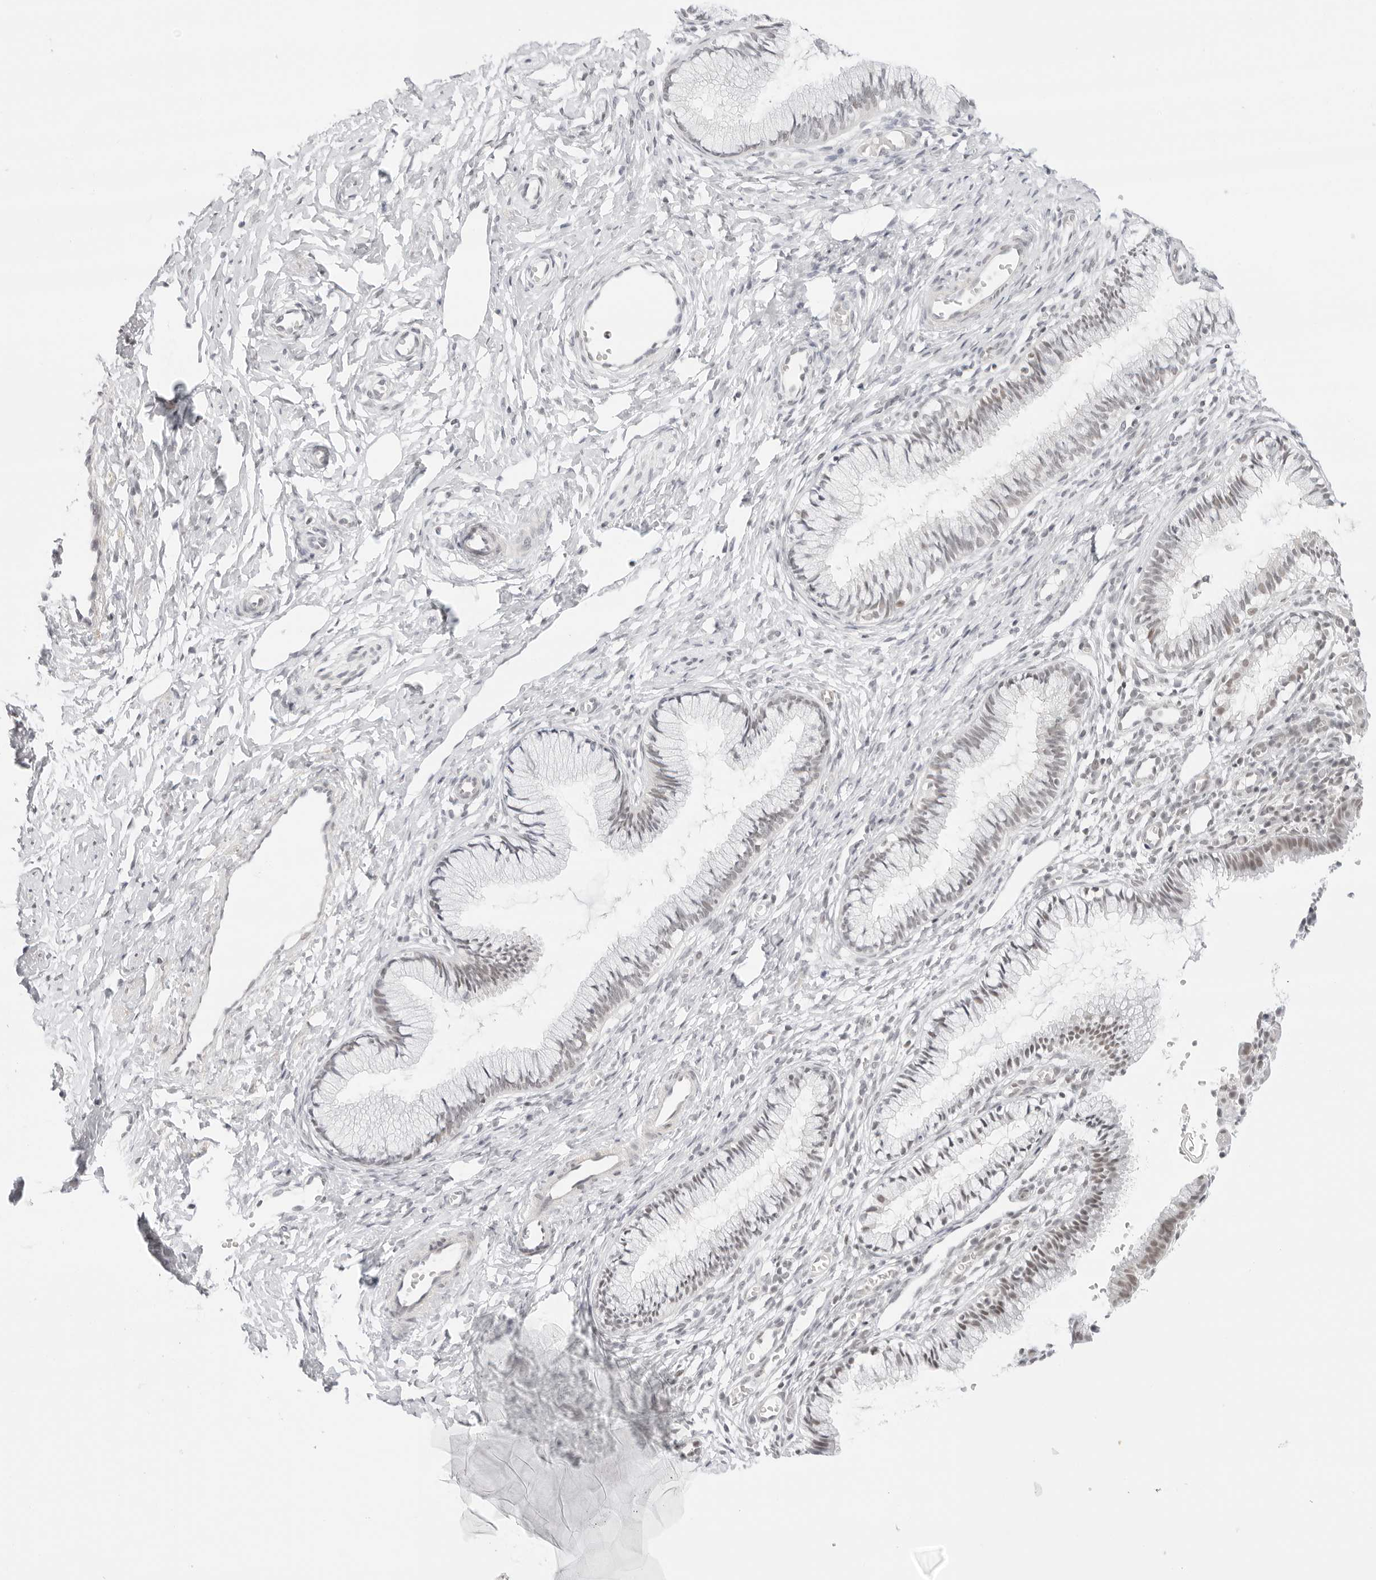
{"staining": {"intensity": "weak", "quantity": "<25%", "location": "nuclear"}, "tissue": "cervix", "cell_type": "Glandular cells", "image_type": "normal", "snomed": [{"axis": "morphology", "description": "Normal tissue, NOS"}, {"axis": "topography", "description": "Cervix"}], "caption": "Immunohistochemical staining of normal human cervix shows no significant positivity in glandular cells.", "gene": "TCIM", "patient": {"sex": "female", "age": 27}}